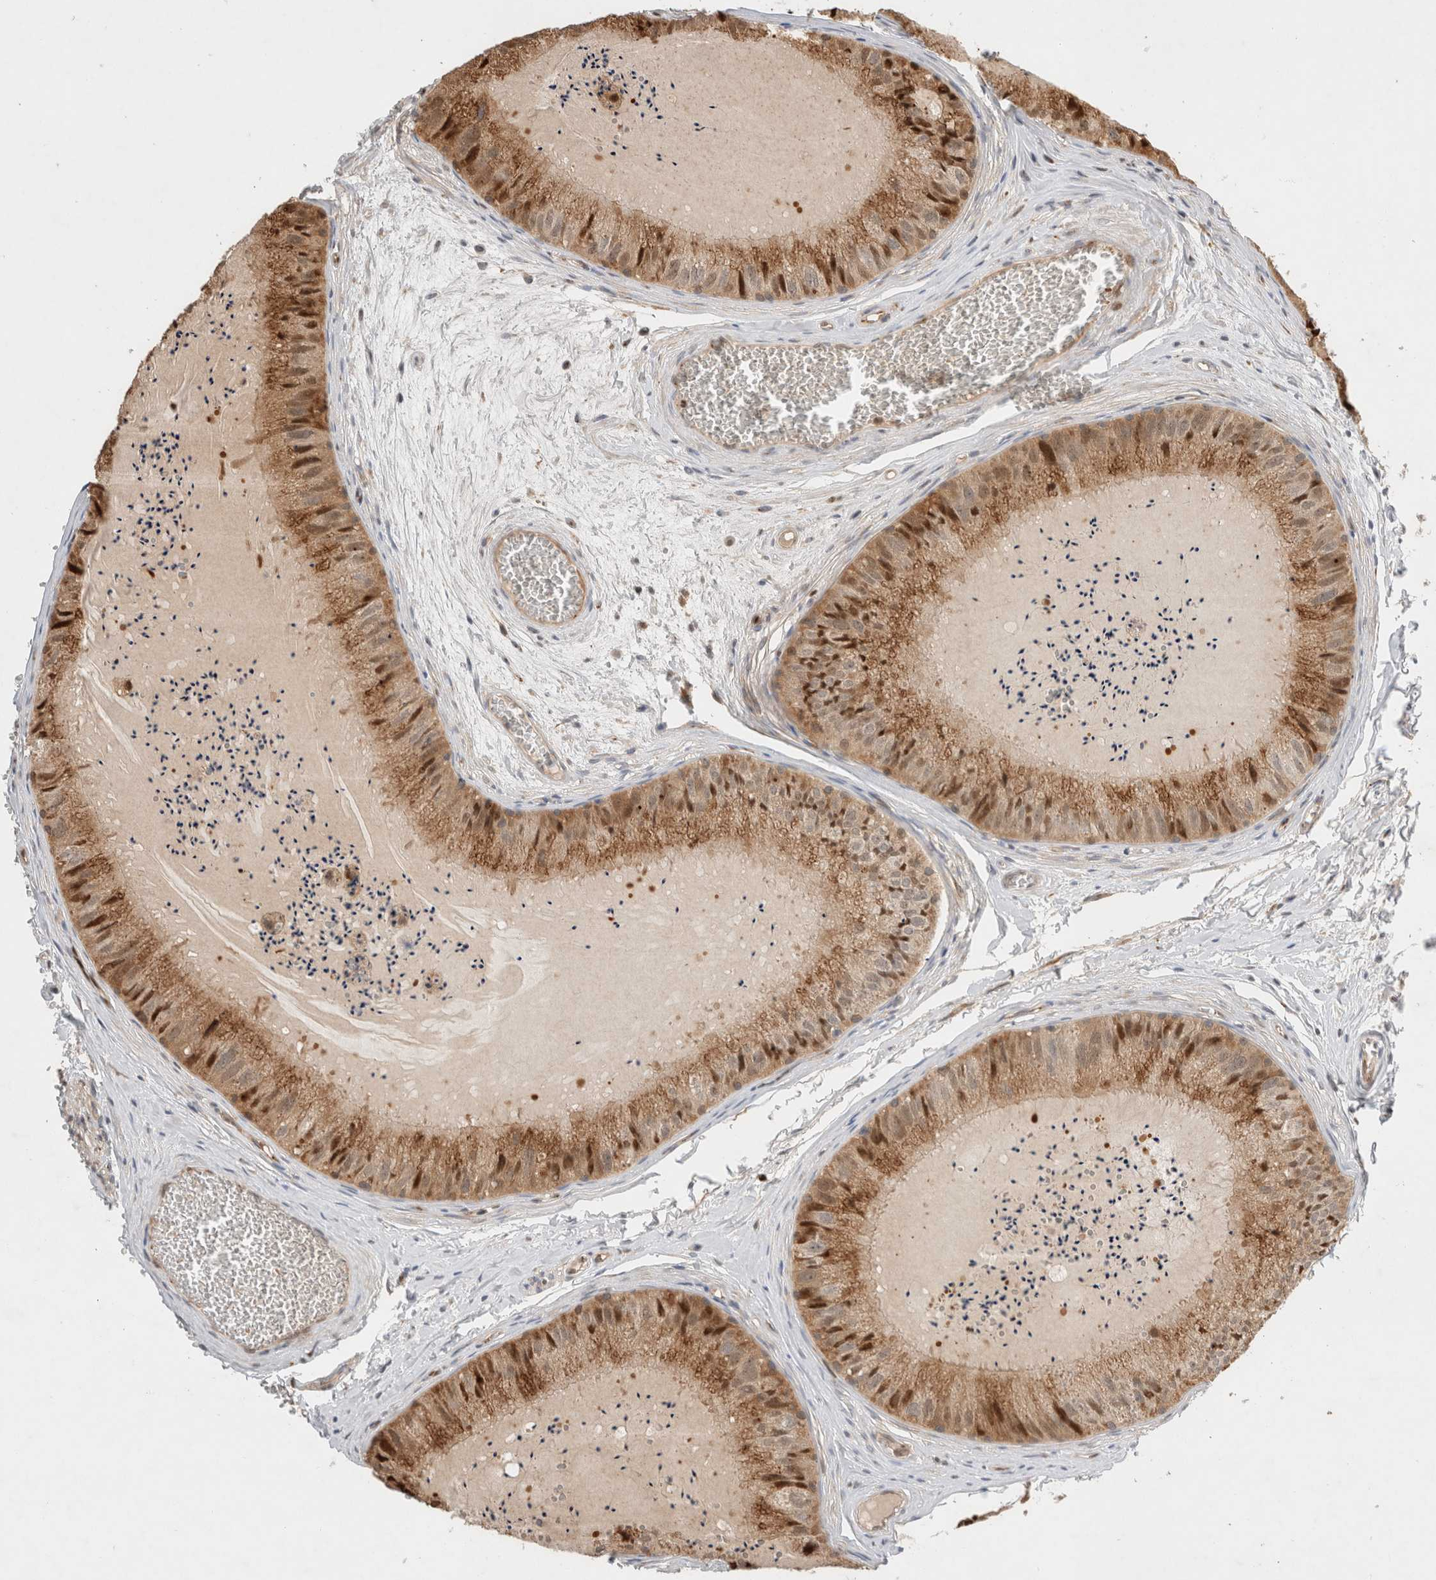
{"staining": {"intensity": "moderate", "quantity": ">75%", "location": "cytoplasmic/membranous,nuclear"}, "tissue": "epididymis", "cell_type": "Glandular cells", "image_type": "normal", "snomed": [{"axis": "morphology", "description": "Normal tissue, NOS"}, {"axis": "topography", "description": "Epididymis"}], "caption": "Immunohistochemical staining of benign human epididymis demonstrates medium levels of moderate cytoplasmic/membranous,nuclear staining in about >75% of glandular cells.", "gene": "OTUD6B", "patient": {"sex": "male", "age": 31}}